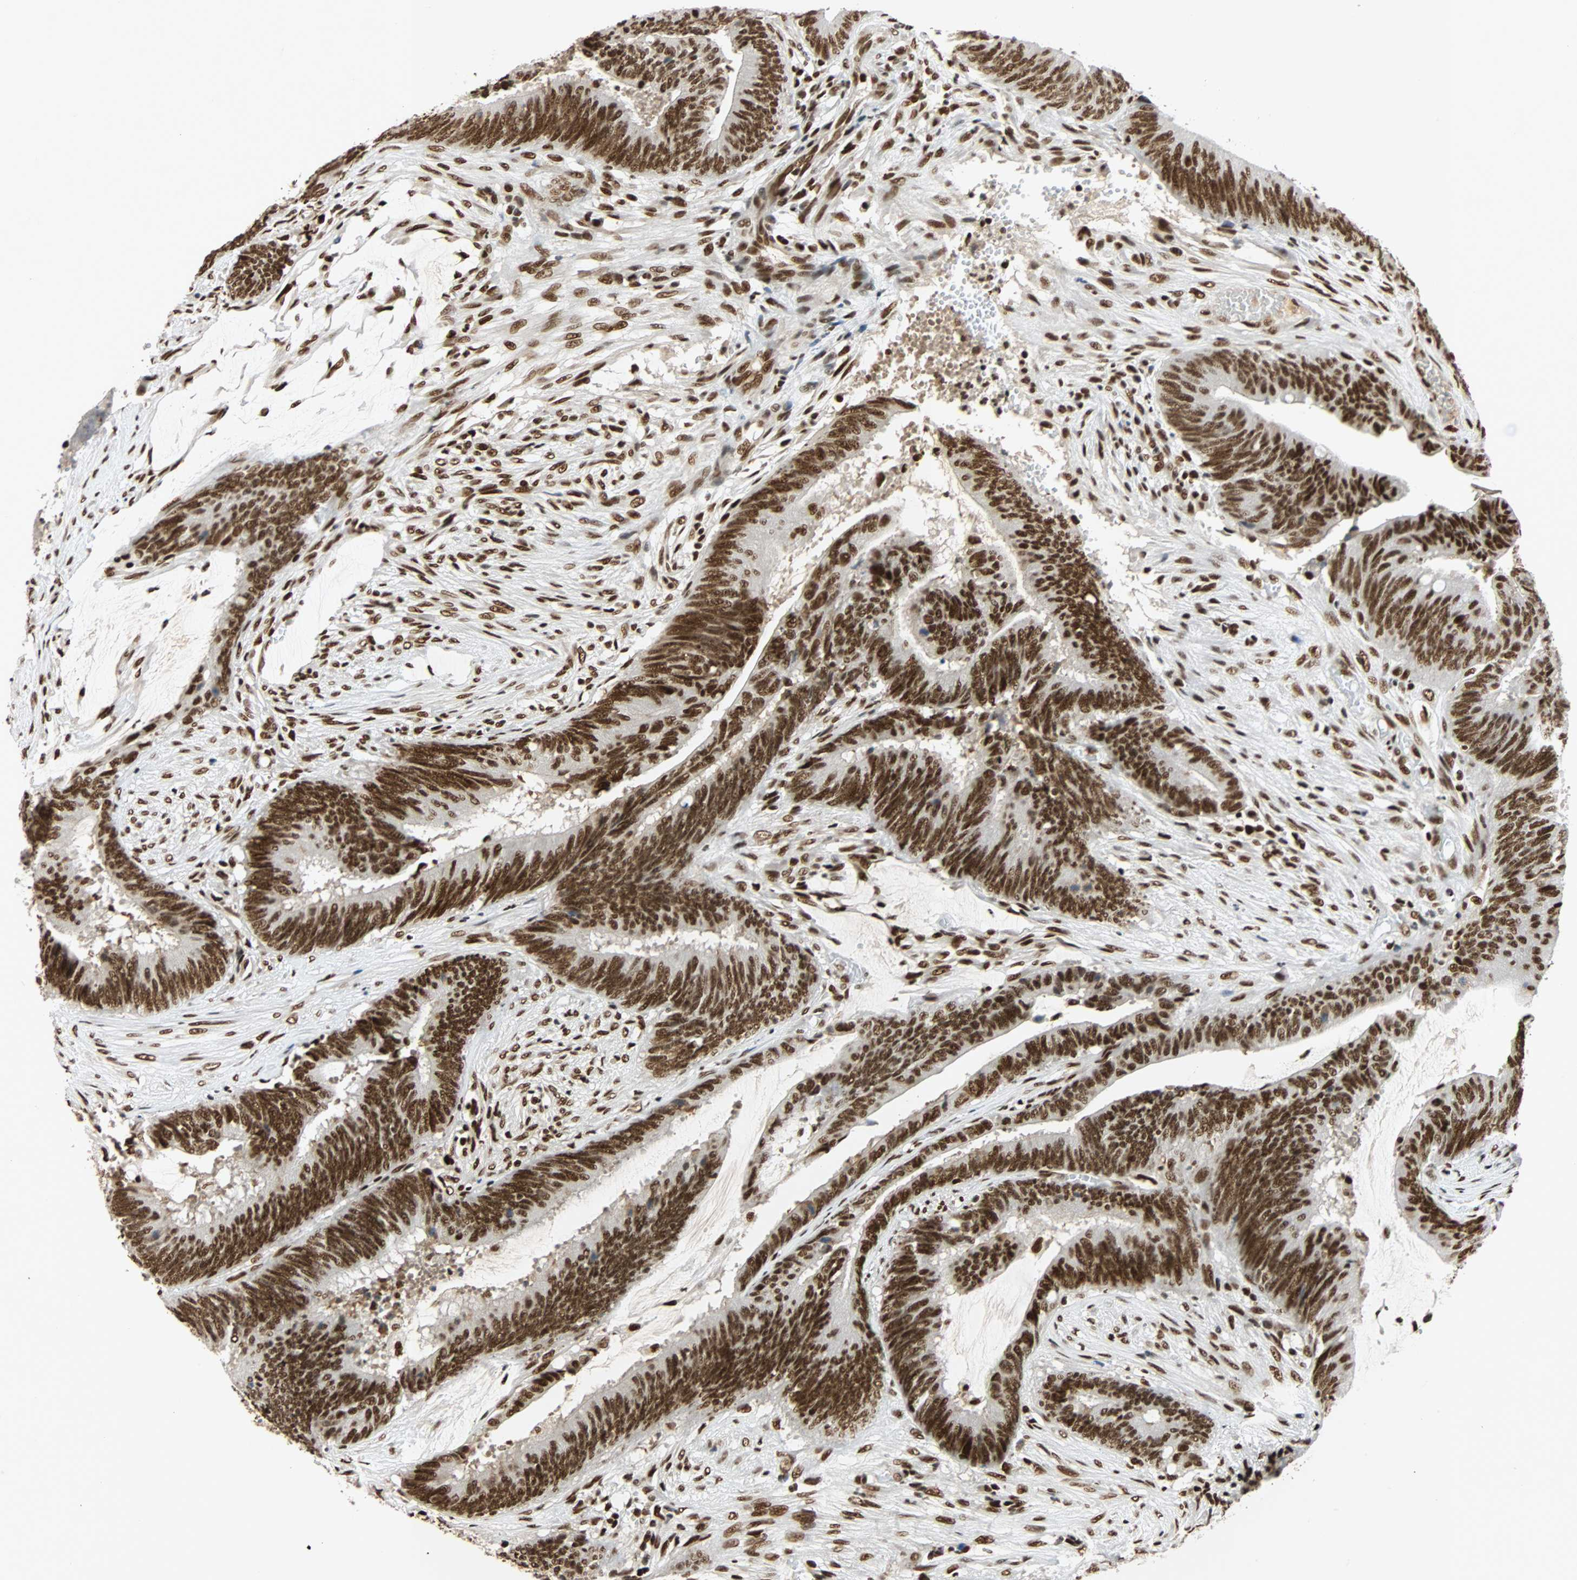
{"staining": {"intensity": "strong", "quantity": ">75%", "location": "nuclear"}, "tissue": "colorectal cancer", "cell_type": "Tumor cells", "image_type": "cancer", "snomed": [{"axis": "morphology", "description": "Adenocarcinoma, NOS"}, {"axis": "topography", "description": "Rectum"}], "caption": "Colorectal cancer (adenocarcinoma) stained for a protein reveals strong nuclear positivity in tumor cells.", "gene": "CDK12", "patient": {"sex": "female", "age": 66}}